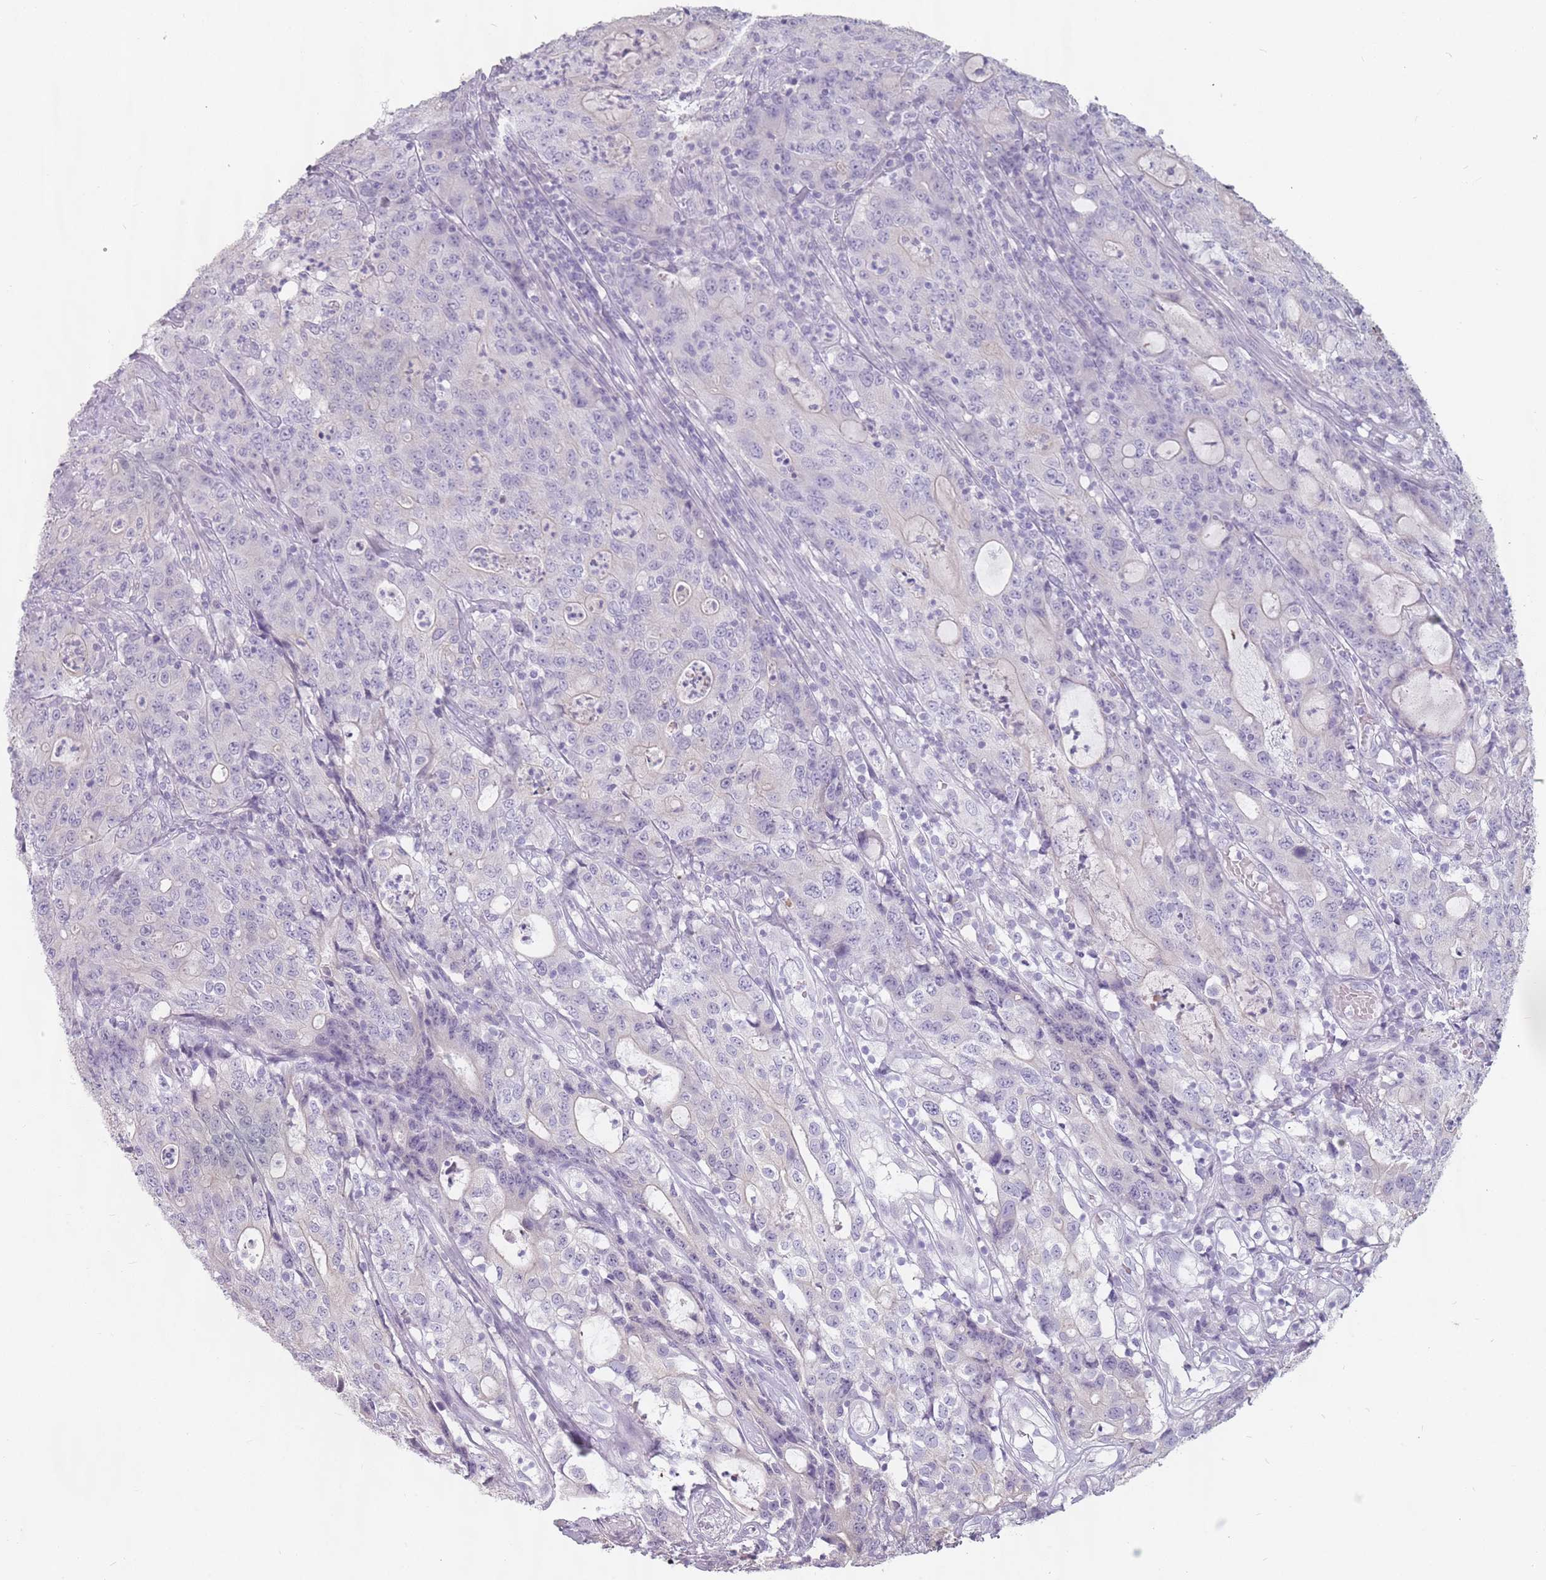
{"staining": {"intensity": "negative", "quantity": "none", "location": "none"}, "tissue": "colorectal cancer", "cell_type": "Tumor cells", "image_type": "cancer", "snomed": [{"axis": "morphology", "description": "Adenocarcinoma, NOS"}, {"axis": "topography", "description": "Colon"}], "caption": "The image reveals no significant expression in tumor cells of colorectal adenocarcinoma.", "gene": "CEP19", "patient": {"sex": "male", "age": 83}}